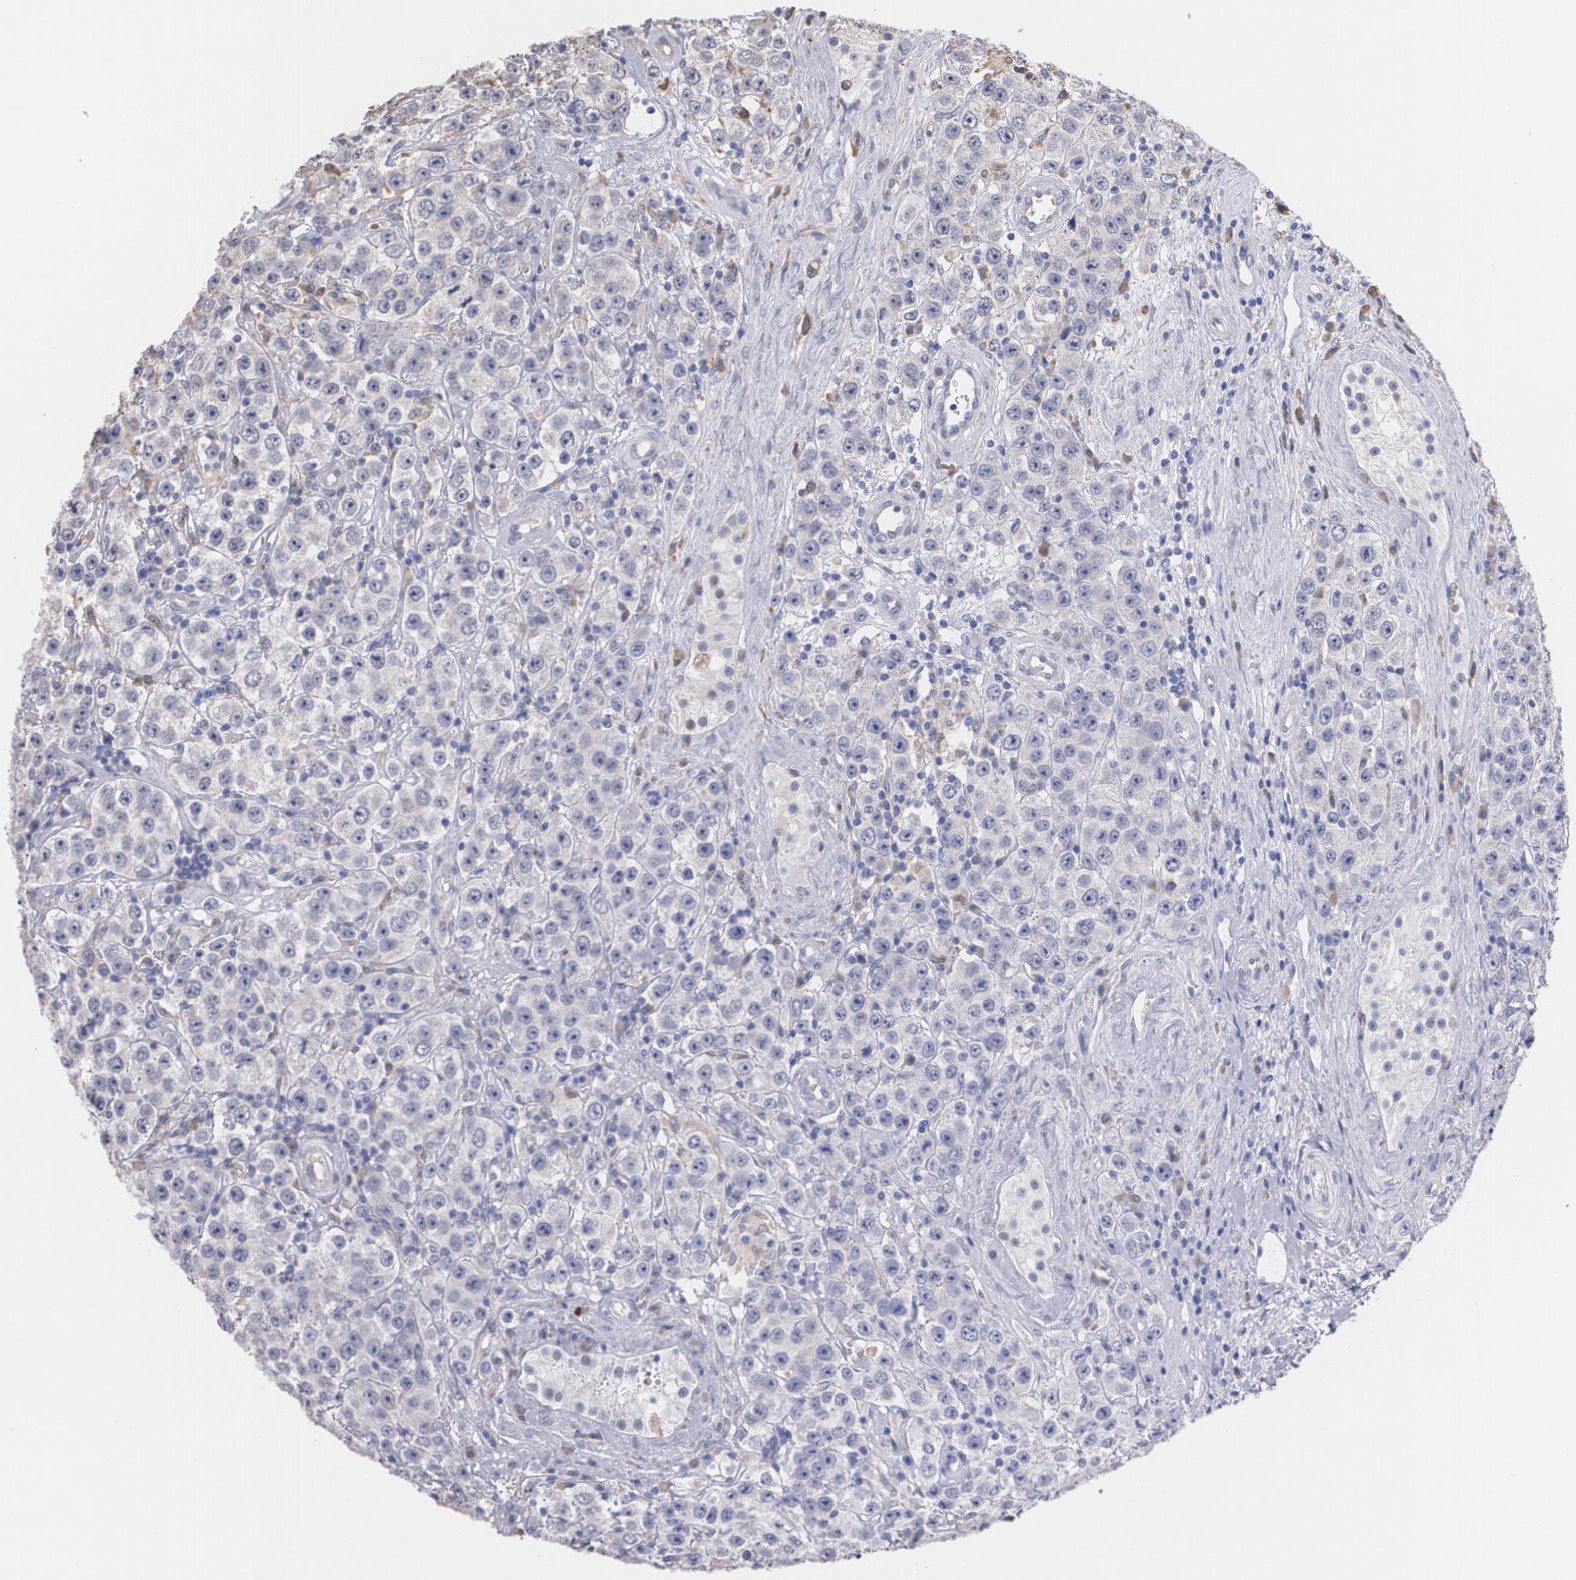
{"staining": {"intensity": "weak", "quantity": "<25%", "location": "cytoplasmic/membranous"}, "tissue": "testis cancer", "cell_type": "Tumor cells", "image_type": "cancer", "snomed": [{"axis": "morphology", "description": "Seminoma, NOS"}, {"axis": "topography", "description": "Testis"}], "caption": "This is an immunohistochemistry (IHC) image of seminoma (testis). There is no positivity in tumor cells.", "gene": "ATF3", "patient": {"sex": "male", "age": 52}}